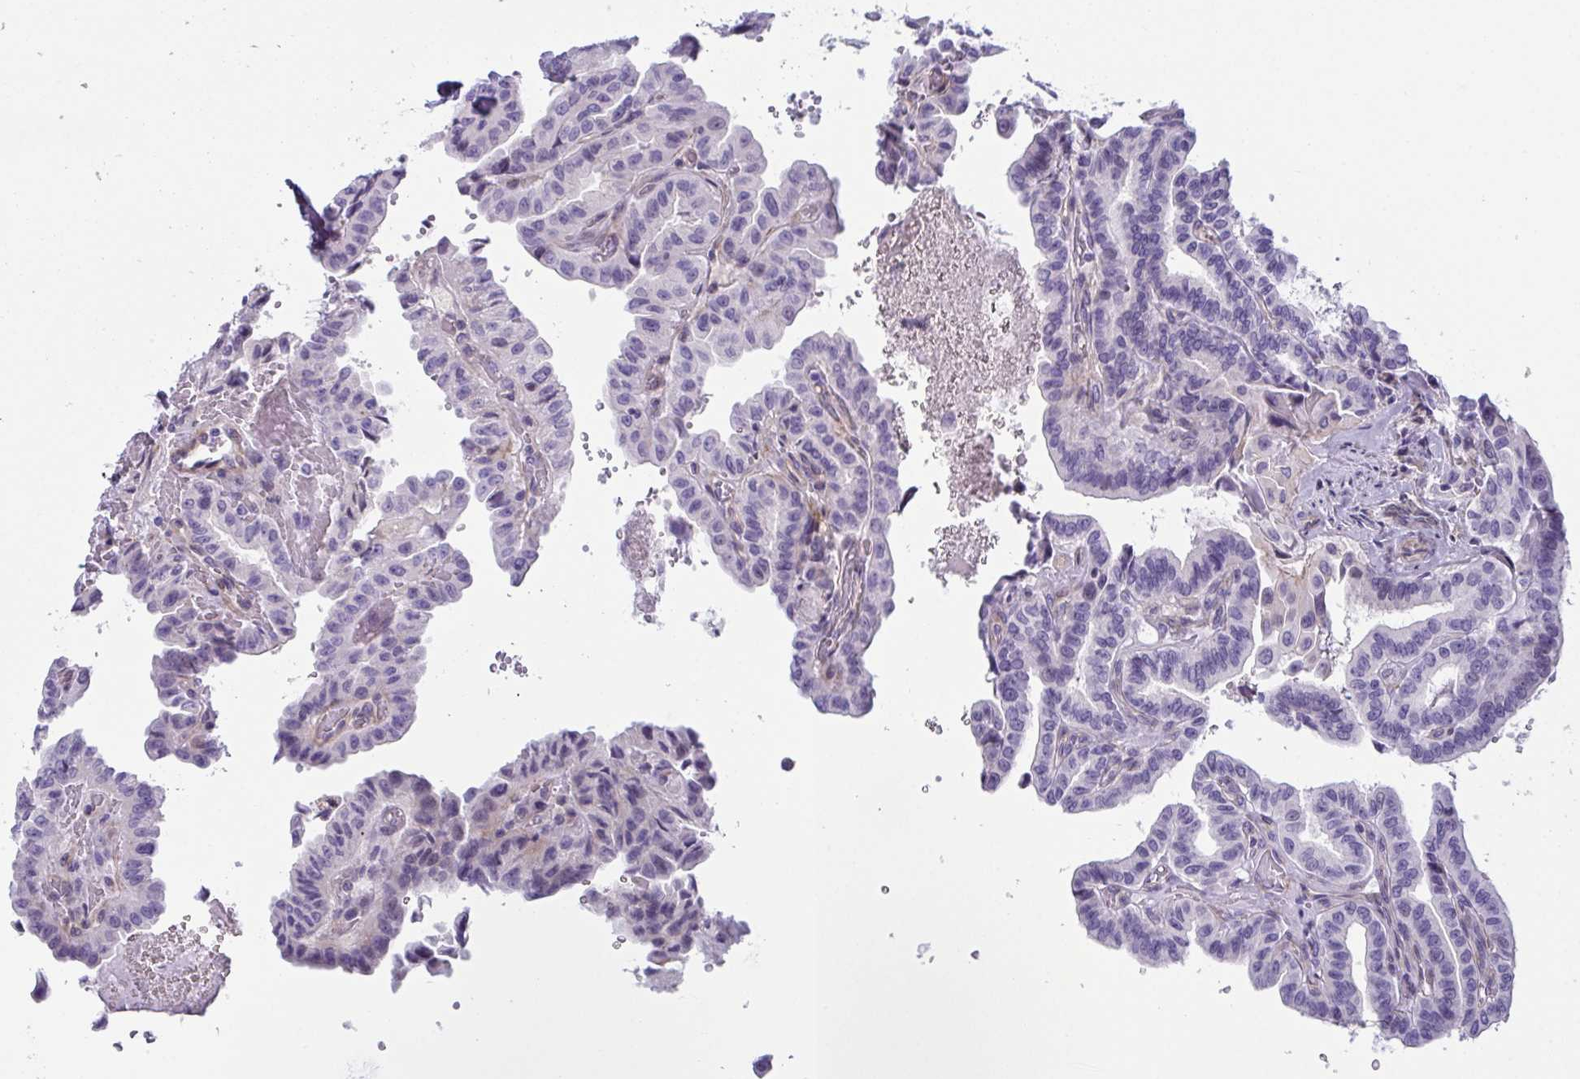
{"staining": {"intensity": "negative", "quantity": "none", "location": "none"}, "tissue": "thyroid cancer", "cell_type": "Tumor cells", "image_type": "cancer", "snomed": [{"axis": "morphology", "description": "Papillary adenocarcinoma, NOS"}, {"axis": "topography", "description": "Thyroid gland"}], "caption": "High magnification brightfield microscopy of papillary adenocarcinoma (thyroid) stained with DAB (3,3'-diaminobenzidine) (brown) and counterstained with hematoxylin (blue): tumor cells show no significant staining.", "gene": "OR5P3", "patient": {"sex": "male", "age": 87}}